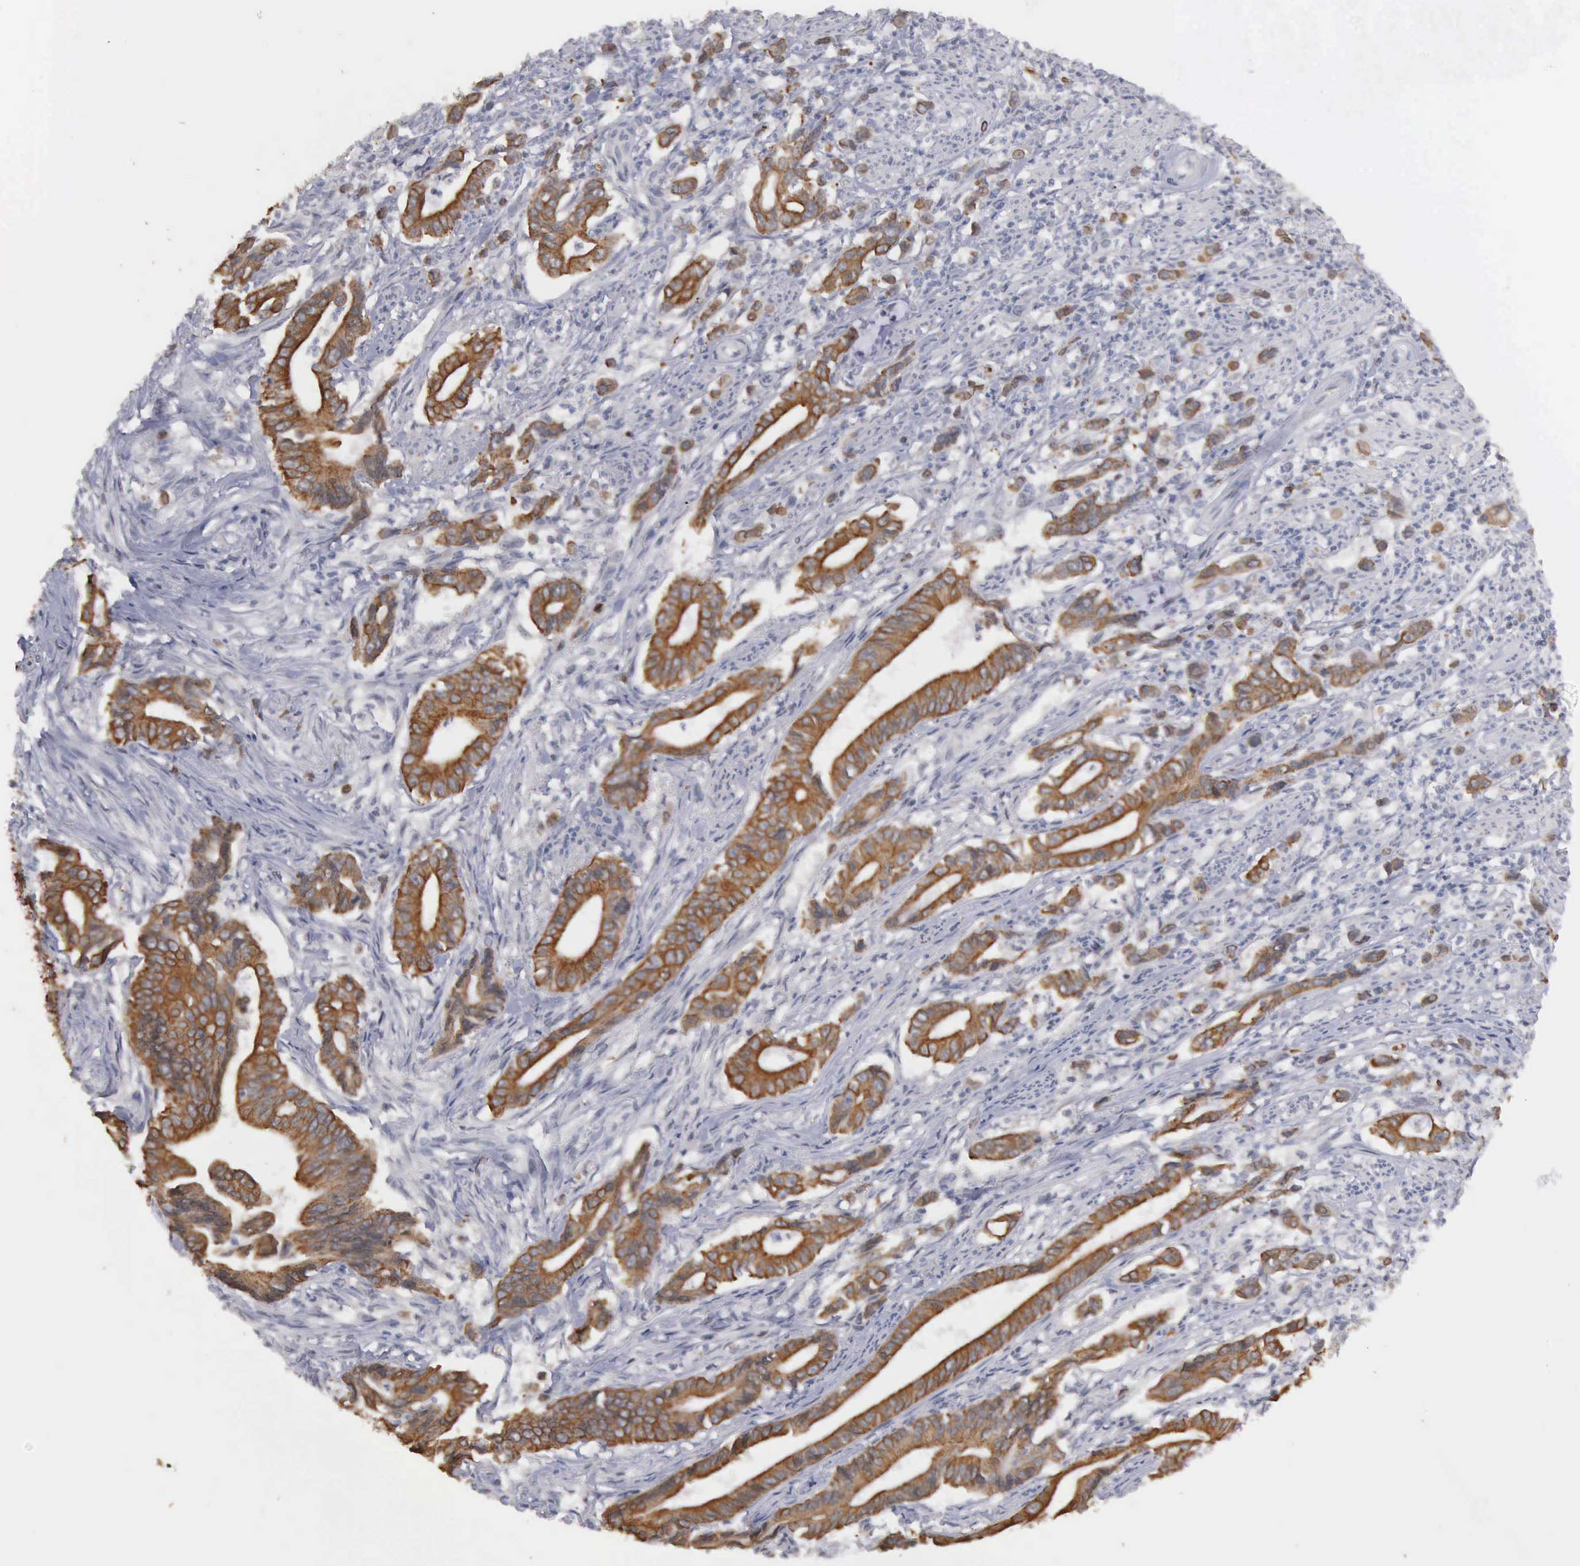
{"staining": {"intensity": "strong", "quantity": ">75%", "location": "cytoplasmic/membranous"}, "tissue": "stomach cancer", "cell_type": "Tumor cells", "image_type": "cancer", "snomed": [{"axis": "morphology", "description": "Adenocarcinoma, NOS"}, {"axis": "topography", "description": "Stomach"}], "caption": "Human stomach cancer (adenocarcinoma) stained with a brown dye exhibits strong cytoplasmic/membranous positive positivity in about >75% of tumor cells.", "gene": "WDR89", "patient": {"sex": "female", "age": 76}}